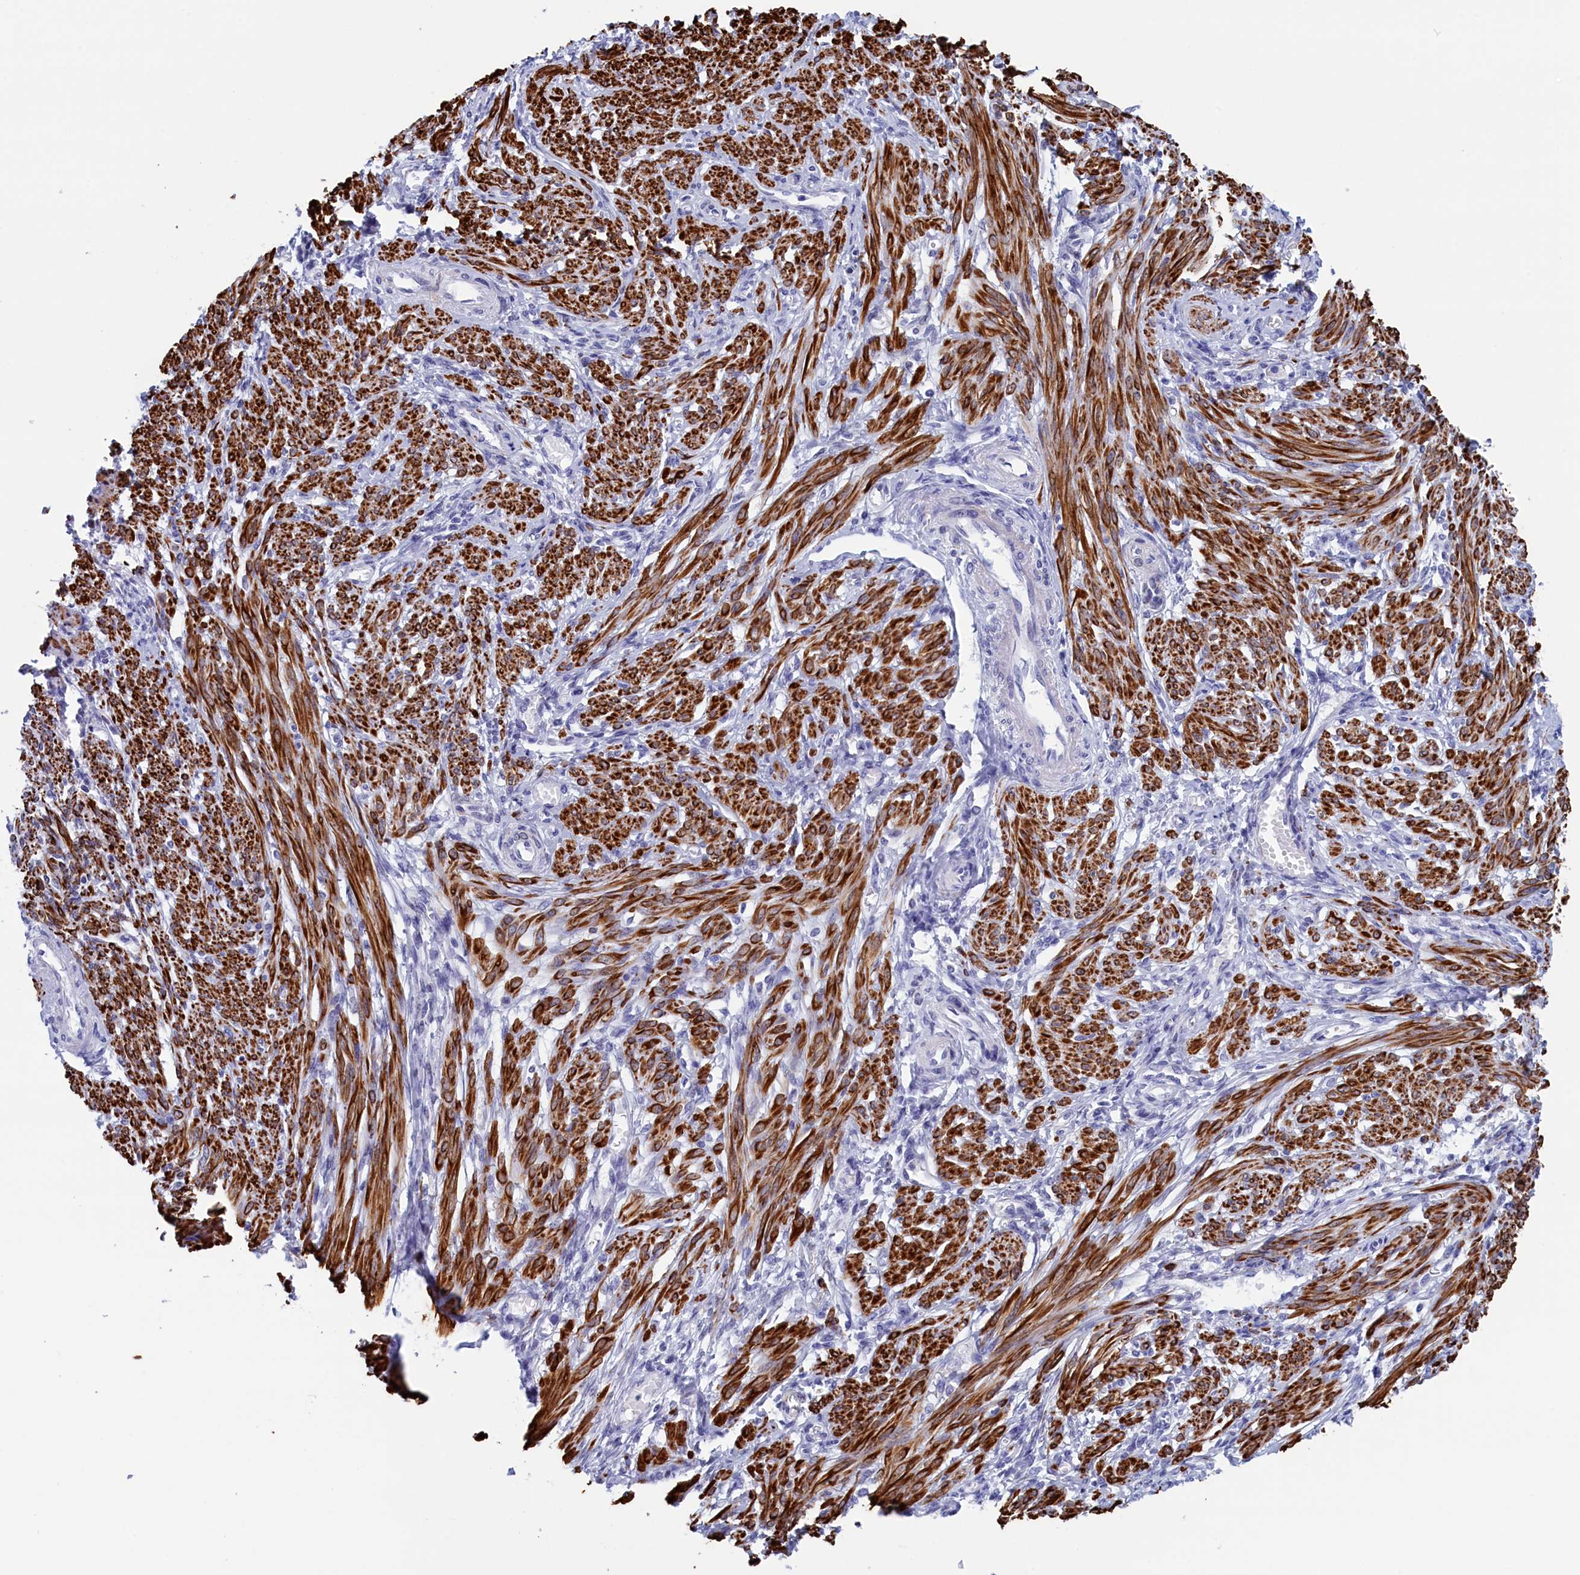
{"staining": {"intensity": "strong", "quantity": ">75%", "location": "cytoplasmic/membranous"}, "tissue": "smooth muscle", "cell_type": "Smooth muscle cells", "image_type": "normal", "snomed": [{"axis": "morphology", "description": "Normal tissue, NOS"}, {"axis": "morphology", "description": "Adenocarcinoma, NOS"}, {"axis": "topography", "description": "Colon"}, {"axis": "topography", "description": "Peripheral nerve tissue"}], "caption": "Smooth muscle stained for a protein (brown) reveals strong cytoplasmic/membranous positive expression in approximately >75% of smooth muscle cells.", "gene": "WDR83", "patient": {"sex": "male", "age": 14}}